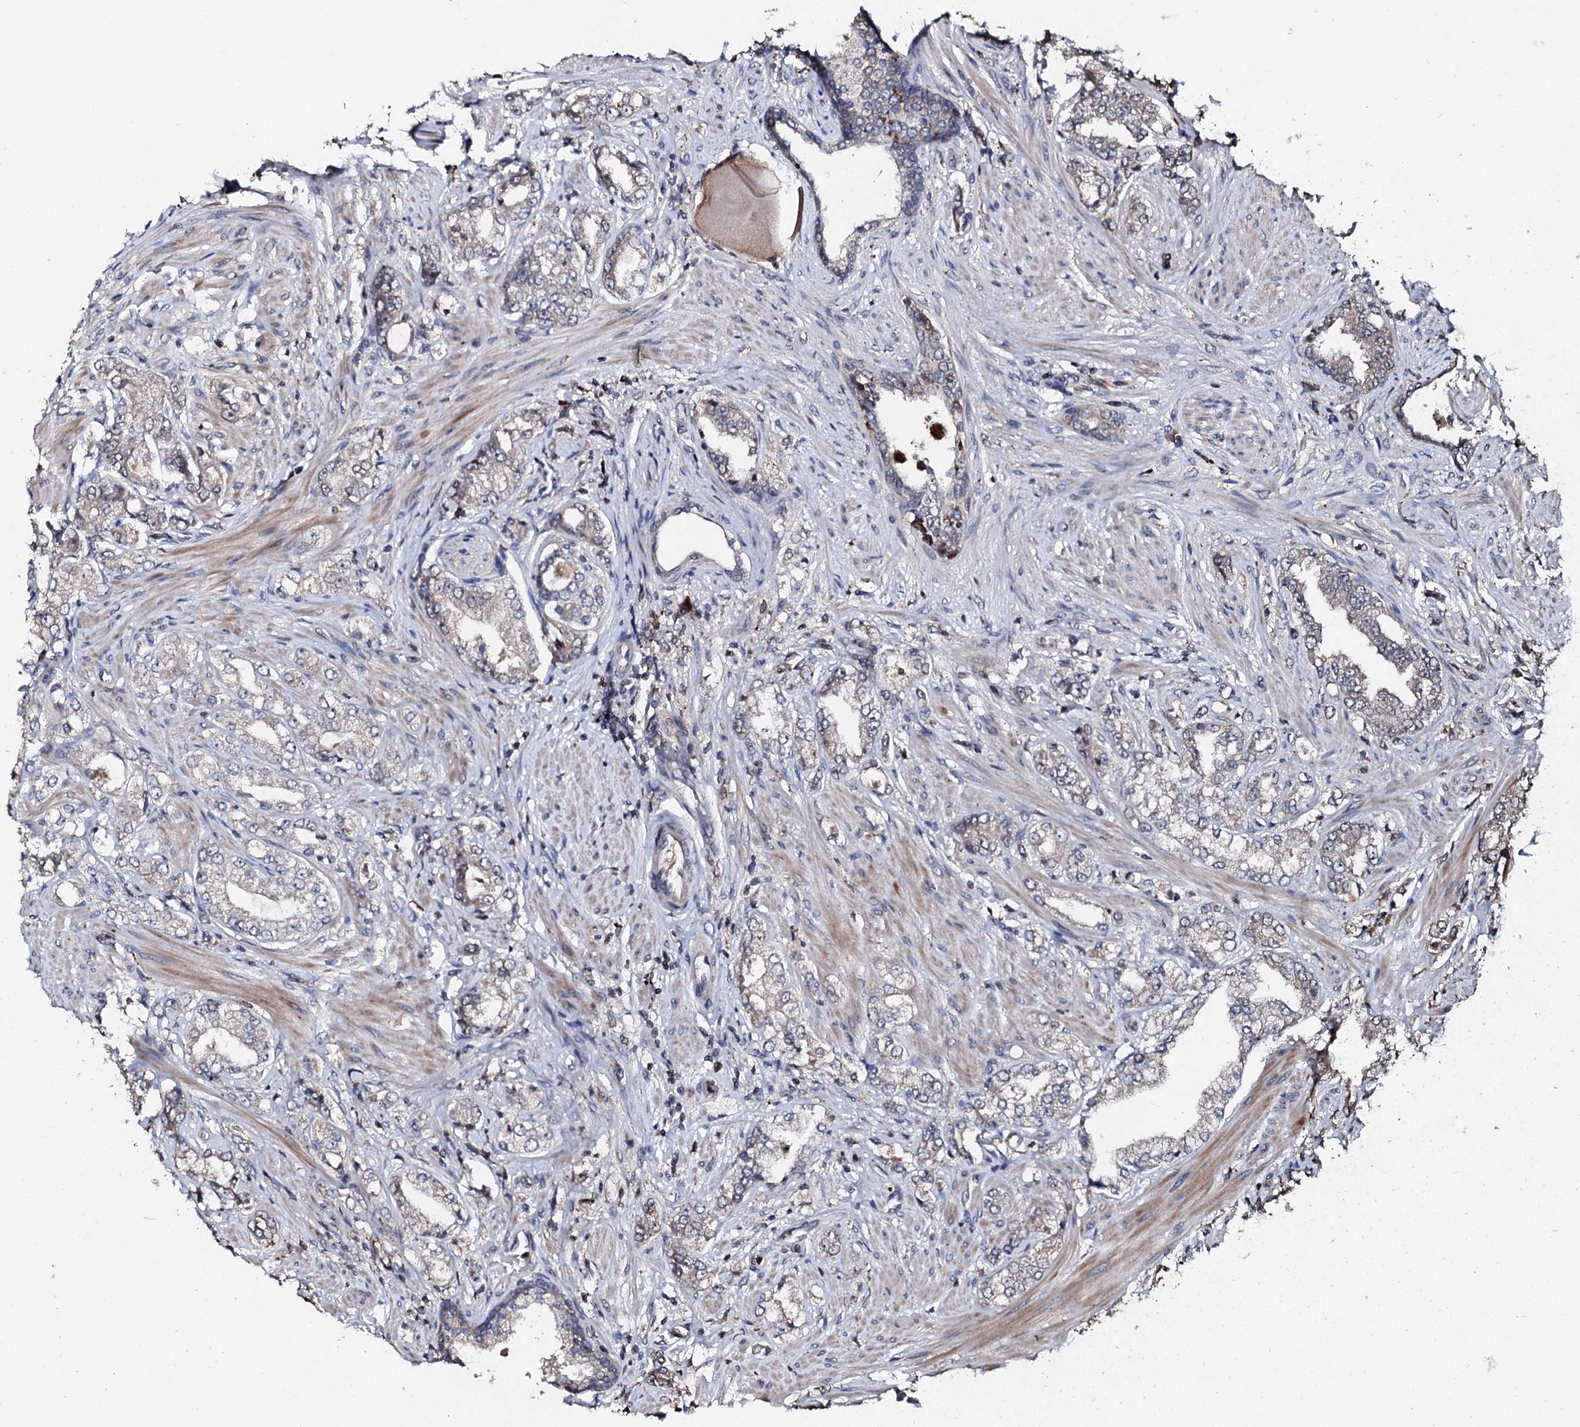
{"staining": {"intensity": "negative", "quantity": "none", "location": "none"}, "tissue": "prostate cancer", "cell_type": "Tumor cells", "image_type": "cancer", "snomed": [{"axis": "morphology", "description": "Adenocarcinoma, High grade"}, {"axis": "topography", "description": "Prostate"}], "caption": "The micrograph displays no significant staining in tumor cells of prostate cancer.", "gene": "SDHAF2", "patient": {"sex": "male", "age": 64}}